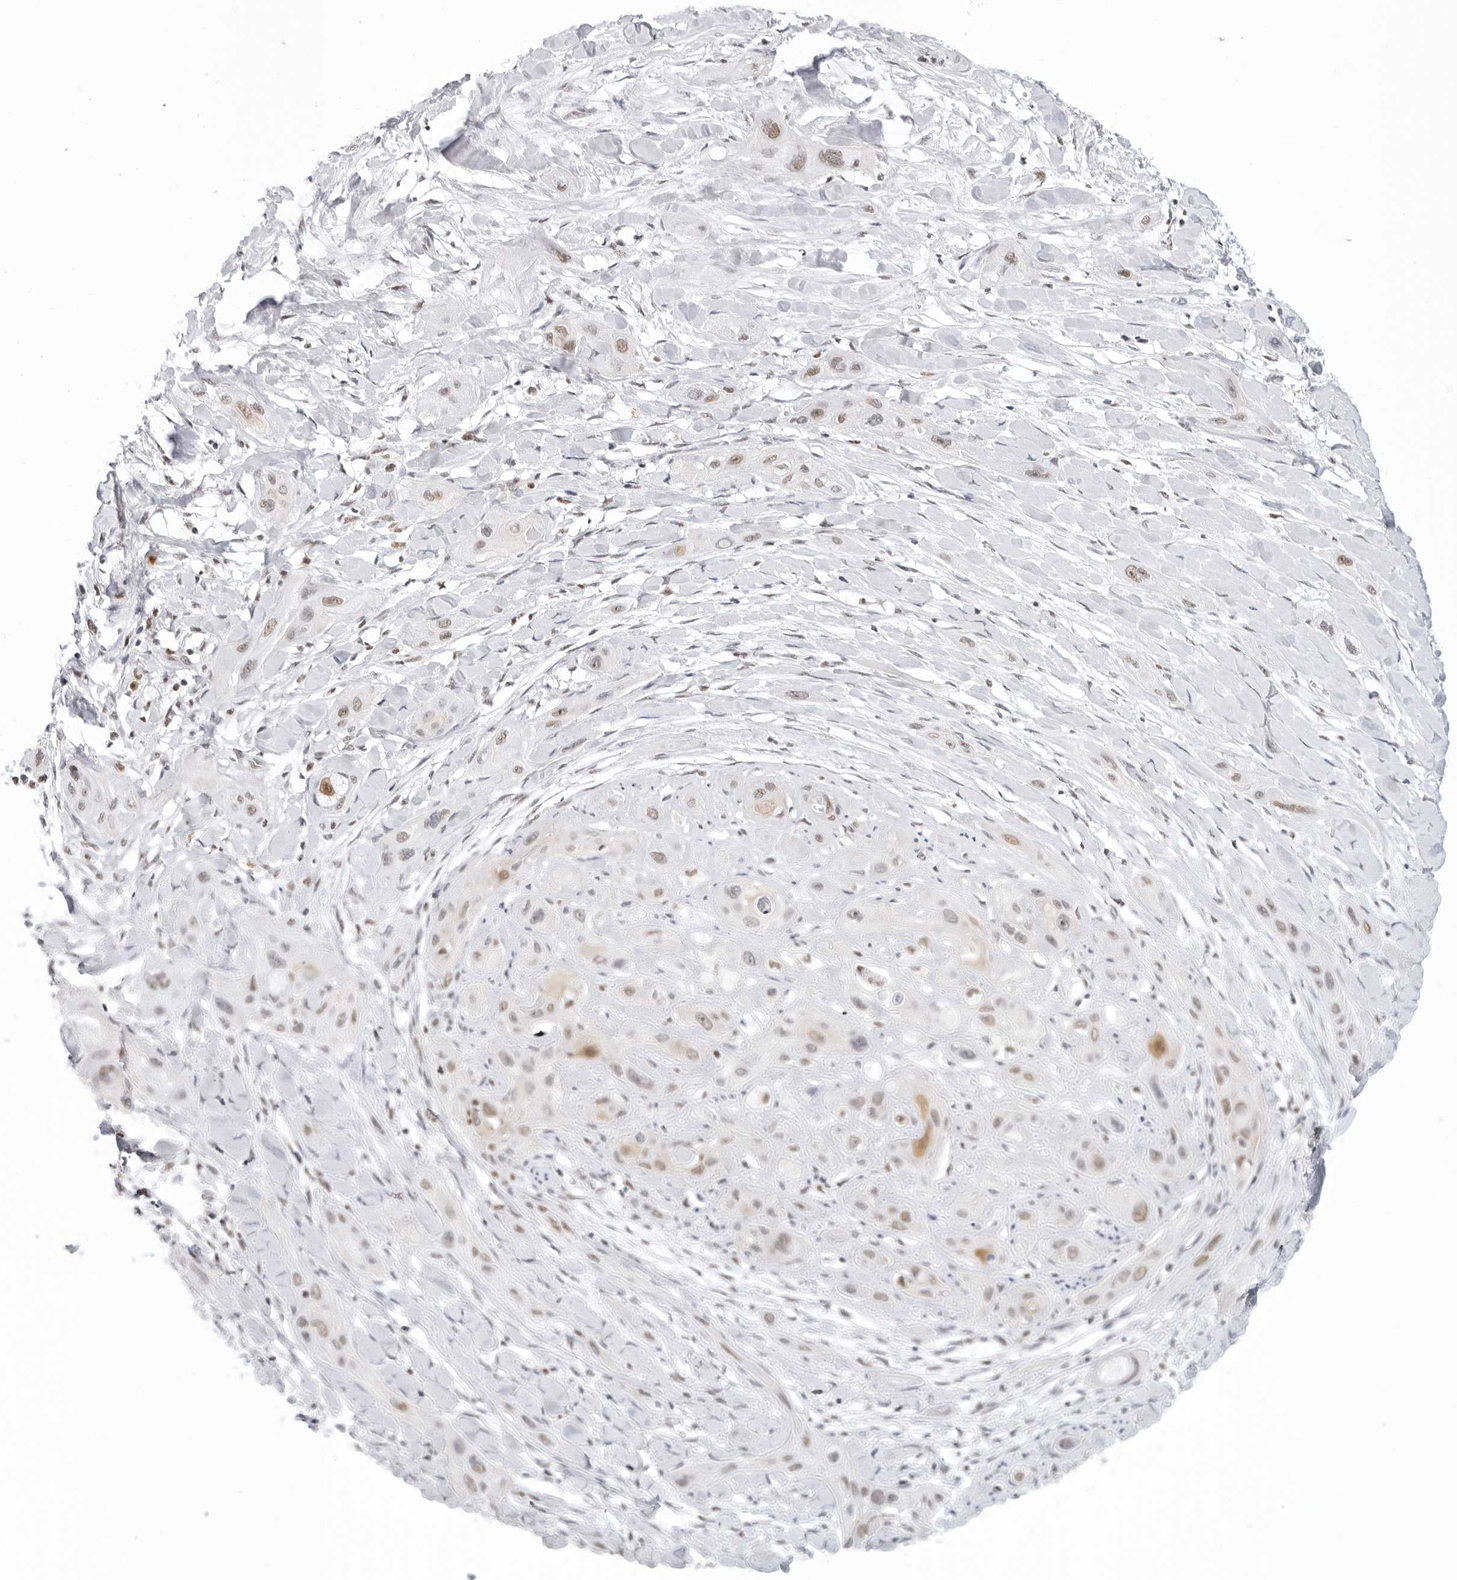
{"staining": {"intensity": "weak", "quantity": "25%-75%", "location": "nuclear"}, "tissue": "lung cancer", "cell_type": "Tumor cells", "image_type": "cancer", "snomed": [{"axis": "morphology", "description": "Squamous cell carcinoma, NOS"}, {"axis": "topography", "description": "Lung"}], "caption": "Weak nuclear positivity is present in about 25%-75% of tumor cells in squamous cell carcinoma (lung).", "gene": "RPA2", "patient": {"sex": "female", "age": 47}}